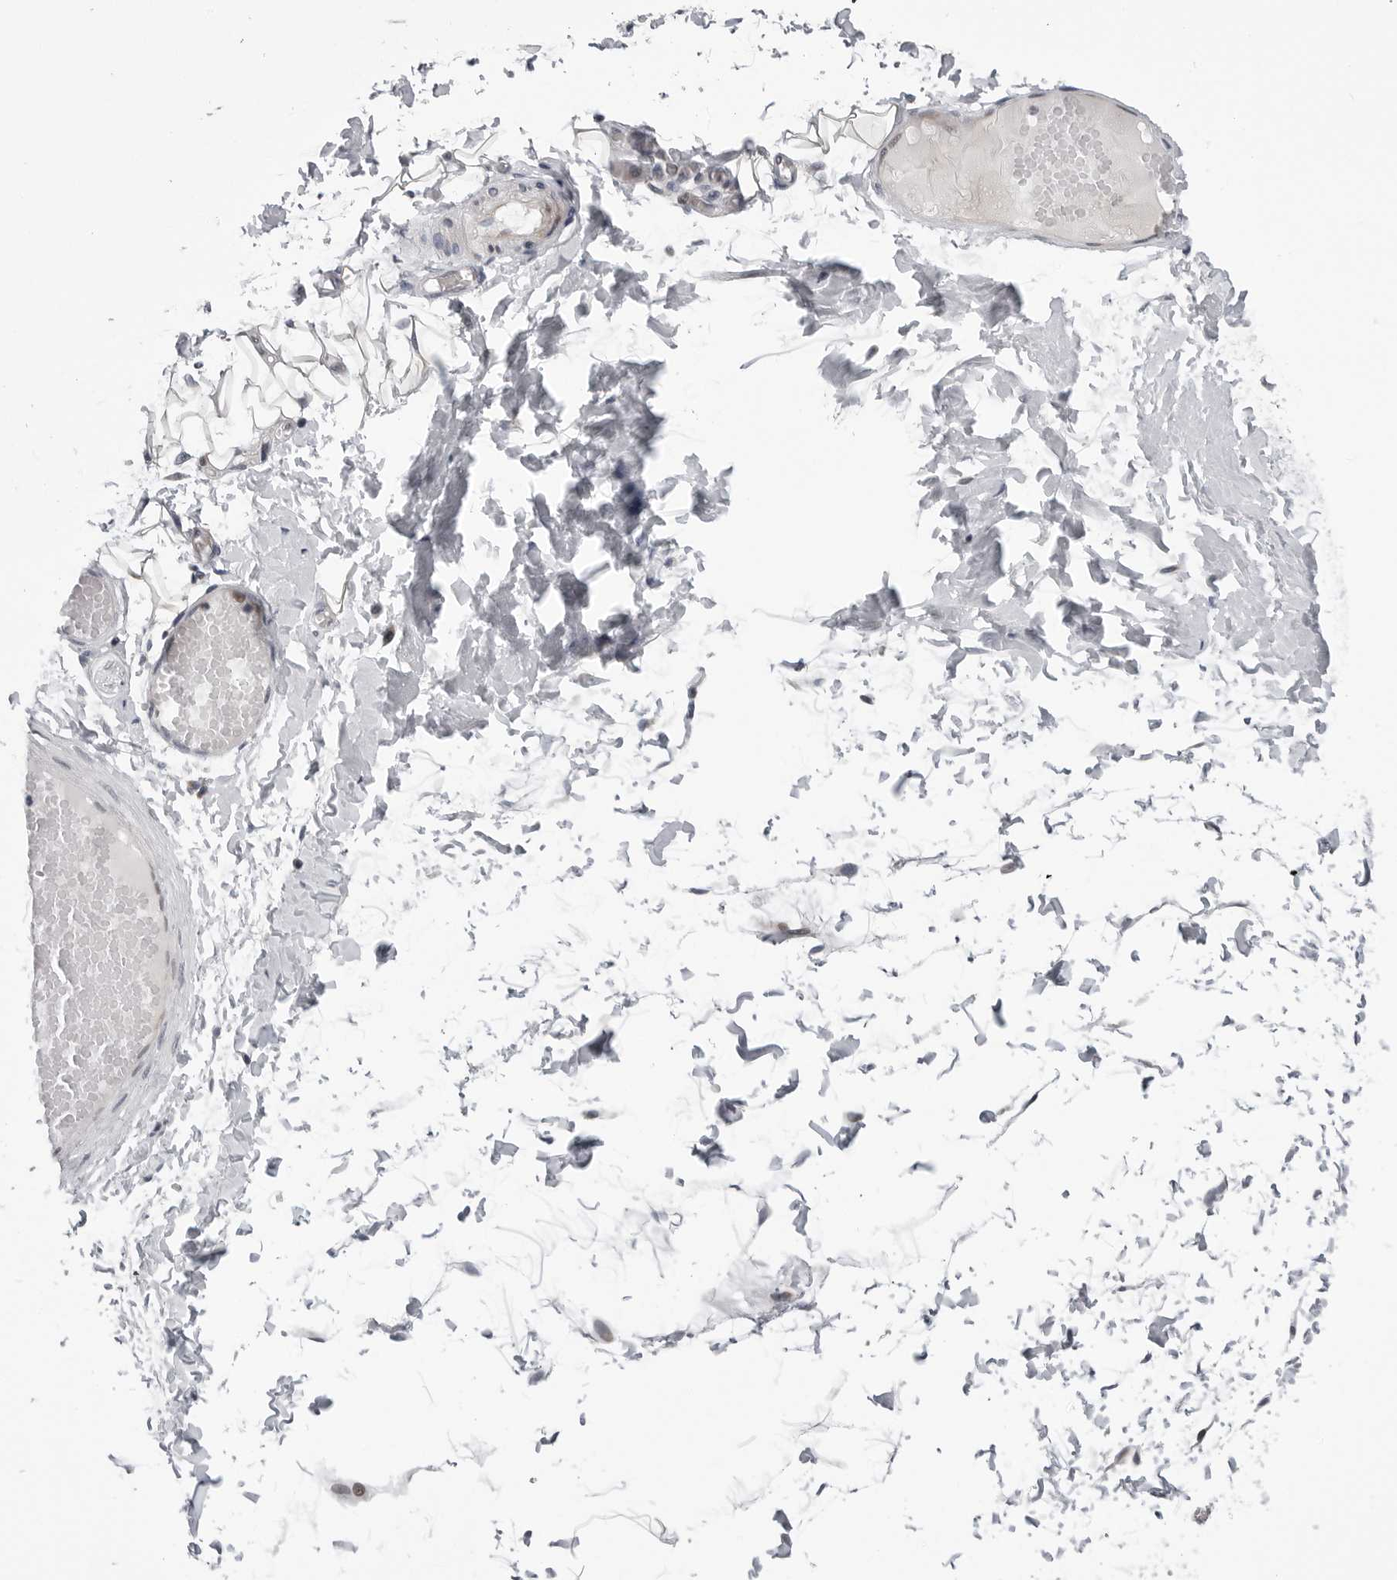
{"staining": {"intensity": "negative", "quantity": "none", "location": "none"}, "tissue": "adipose tissue", "cell_type": "Adipocytes", "image_type": "normal", "snomed": [{"axis": "morphology", "description": "Normal tissue, NOS"}, {"axis": "topography", "description": "Adipose tissue"}, {"axis": "topography", "description": "Vascular tissue"}, {"axis": "topography", "description": "Peripheral nerve tissue"}], "caption": "IHC photomicrograph of benign adipose tissue: human adipose tissue stained with DAB demonstrates no significant protein staining in adipocytes. (Stains: DAB immunohistochemistry with hematoxylin counter stain, Microscopy: brightfield microscopy at high magnification).", "gene": "CDK20", "patient": {"sex": "male", "age": 25}}